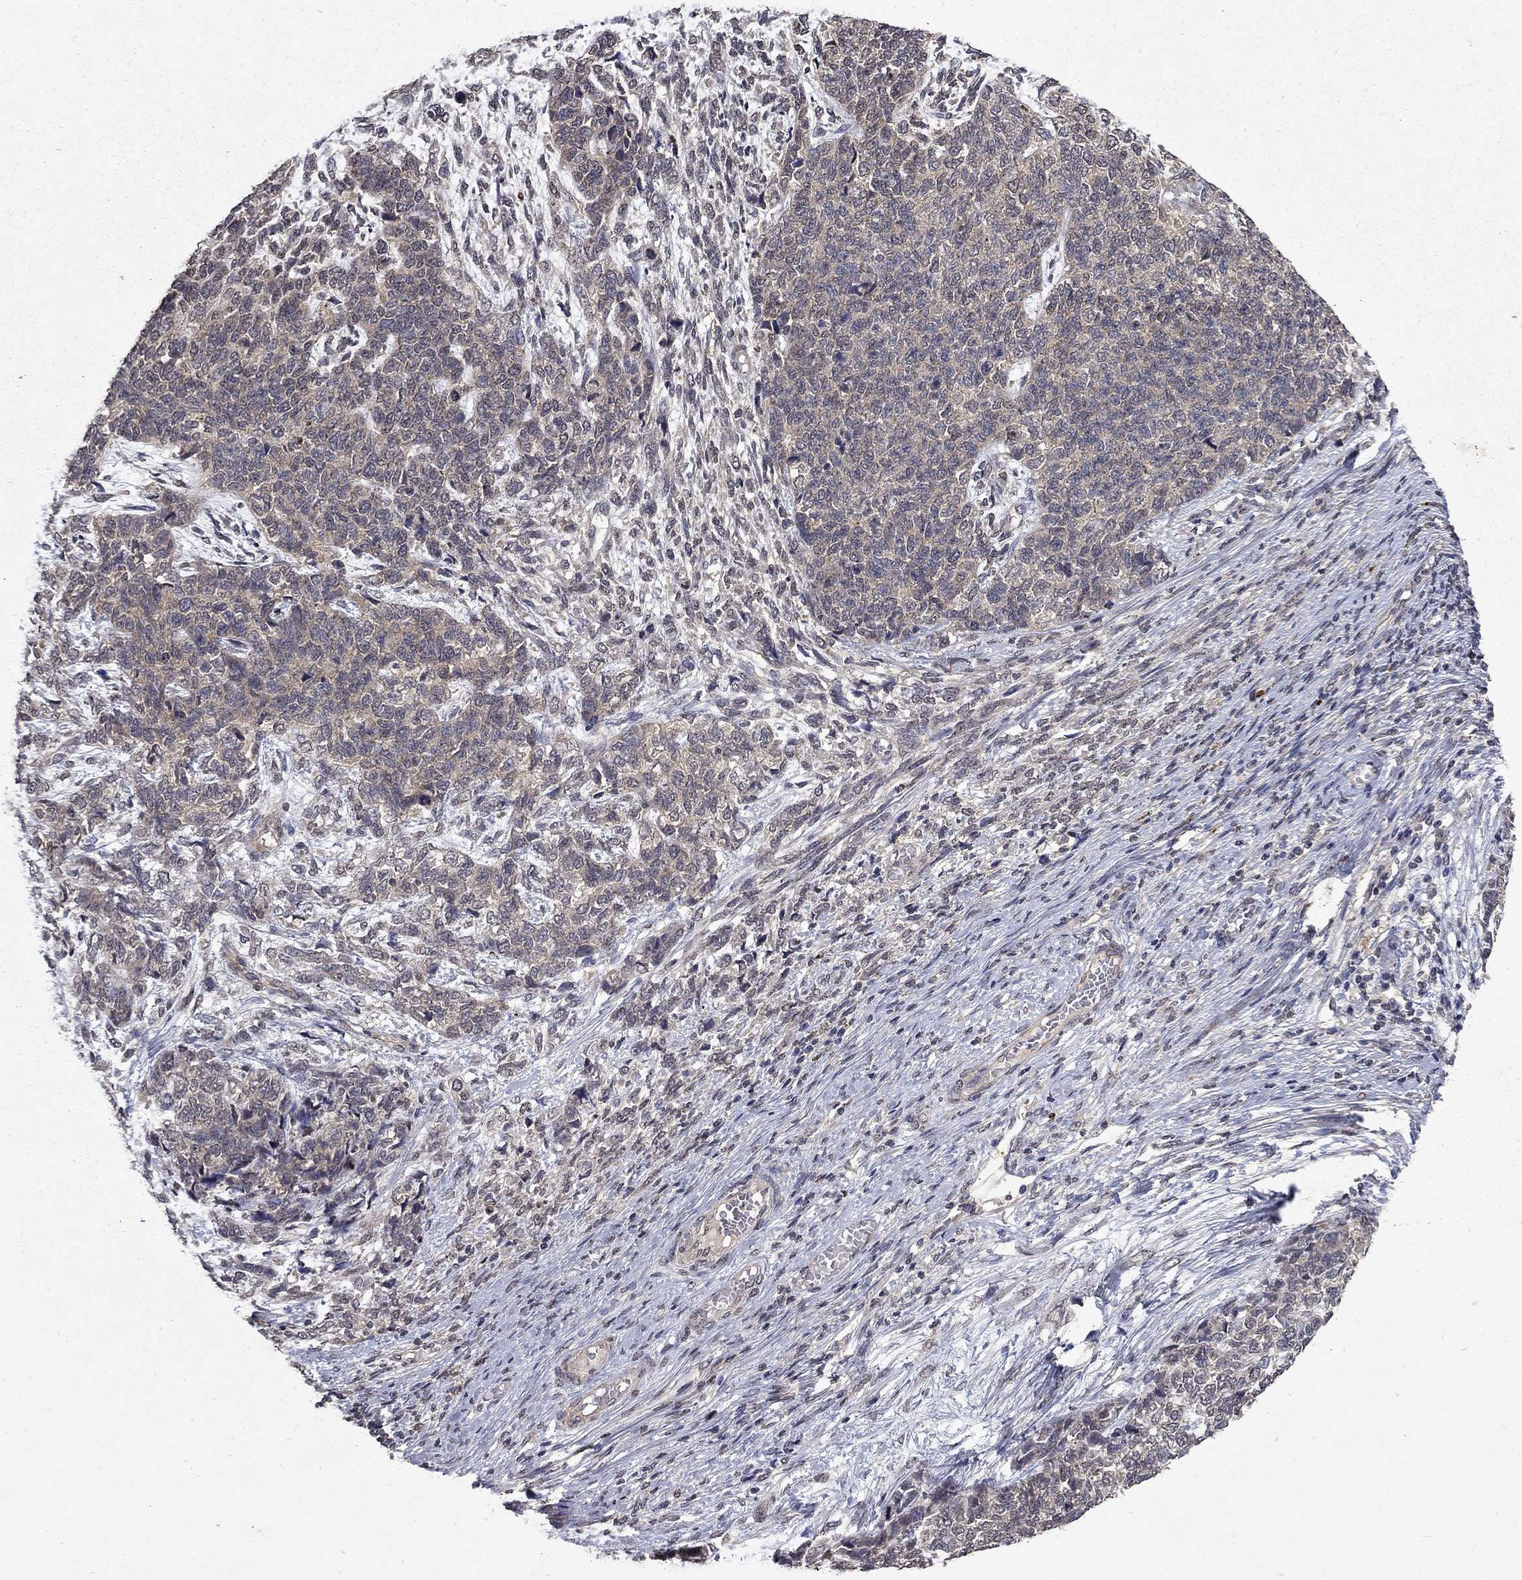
{"staining": {"intensity": "weak", "quantity": "25%-75%", "location": "cytoplasmic/membranous"}, "tissue": "cervical cancer", "cell_type": "Tumor cells", "image_type": "cancer", "snomed": [{"axis": "morphology", "description": "Squamous cell carcinoma, NOS"}, {"axis": "topography", "description": "Cervix"}], "caption": "Protein analysis of squamous cell carcinoma (cervical) tissue shows weak cytoplasmic/membranous positivity in about 25%-75% of tumor cells. The protein is stained brown, and the nuclei are stained in blue (DAB (3,3'-diaminobenzidine) IHC with brightfield microscopy, high magnification).", "gene": "TTC38", "patient": {"sex": "female", "age": 63}}